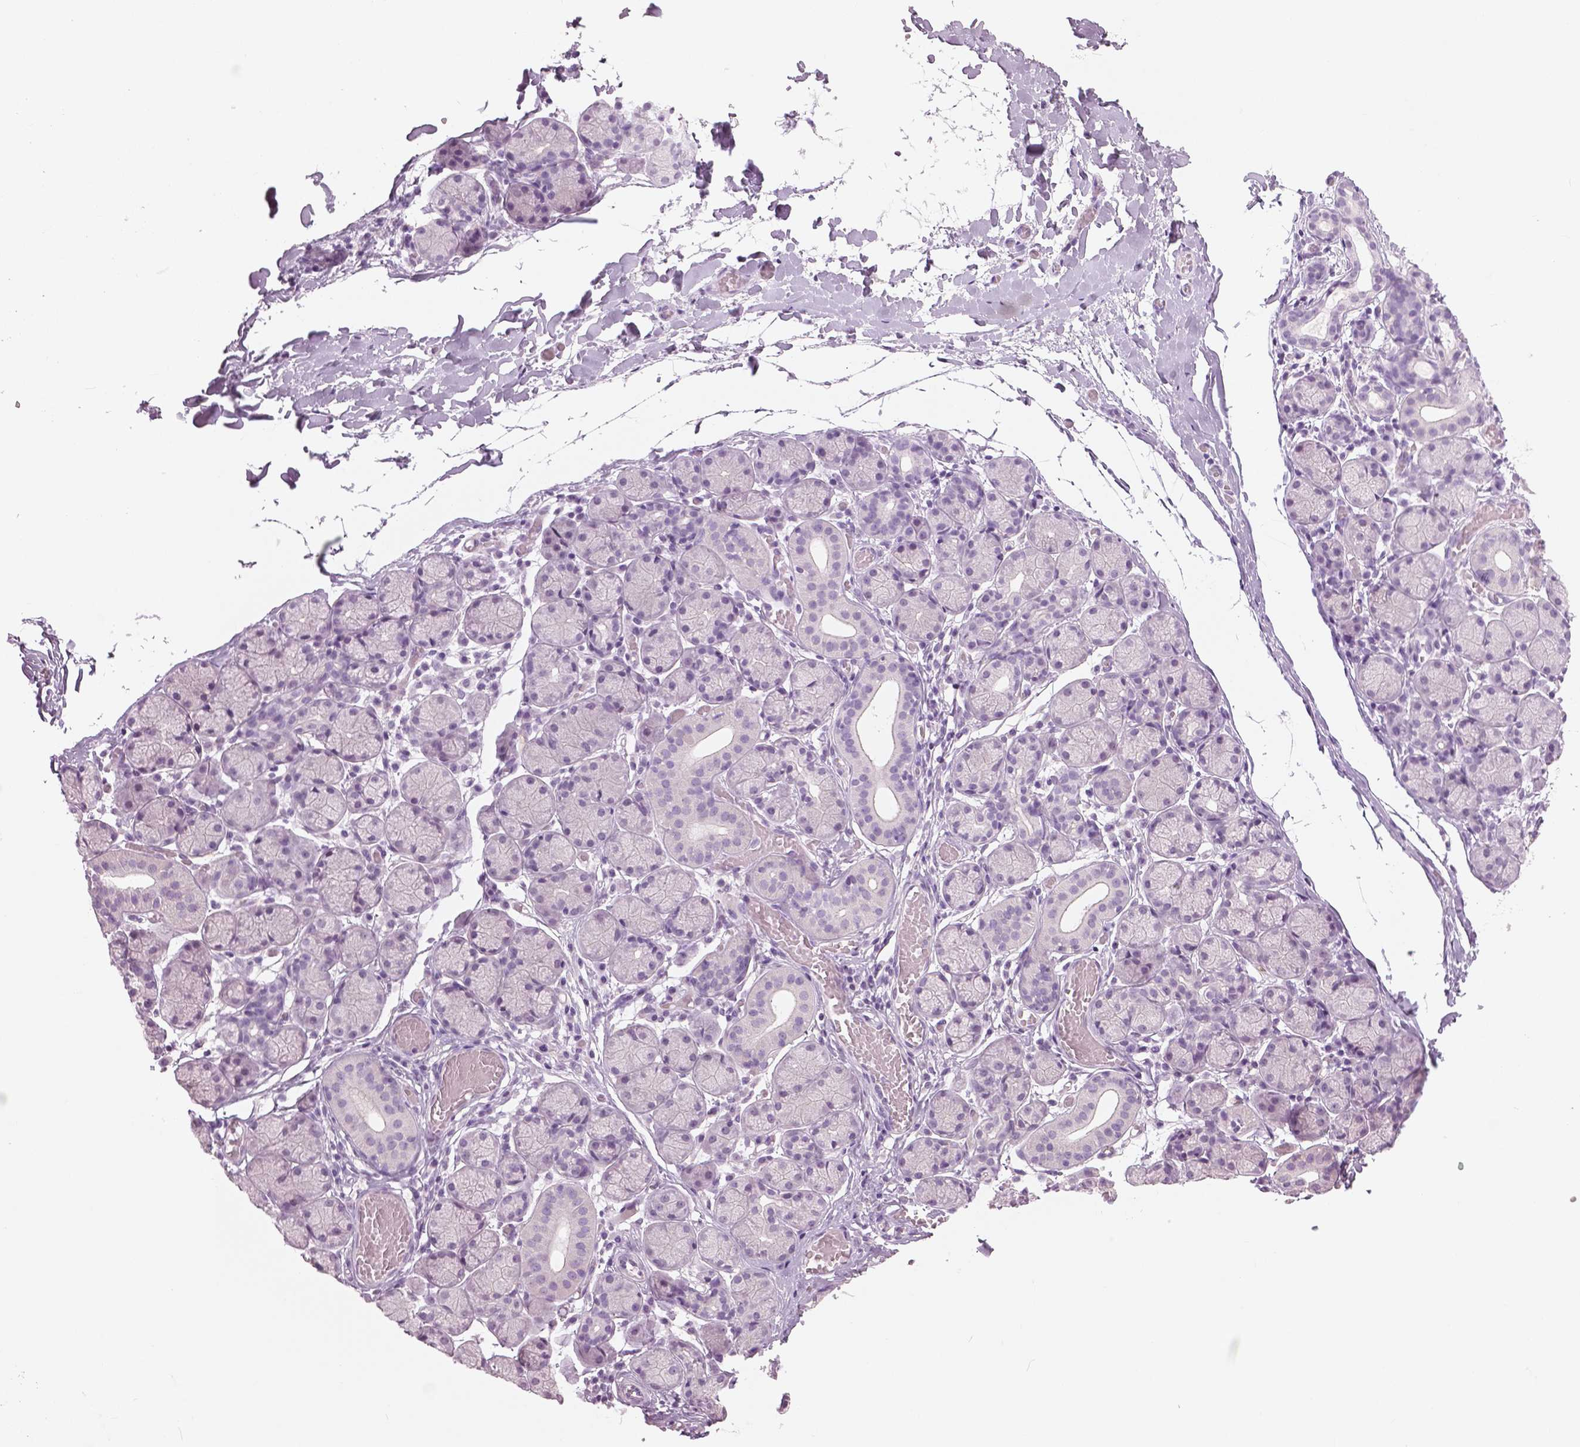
{"staining": {"intensity": "negative", "quantity": "none", "location": "none"}, "tissue": "salivary gland", "cell_type": "Glandular cells", "image_type": "normal", "snomed": [{"axis": "morphology", "description": "Normal tissue, NOS"}, {"axis": "topography", "description": "Salivary gland"}], "caption": "High power microscopy photomicrograph of an IHC micrograph of unremarkable salivary gland, revealing no significant staining in glandular cells.", "gene": "GALM", "patient": {"sex": "female", "age": 24}}